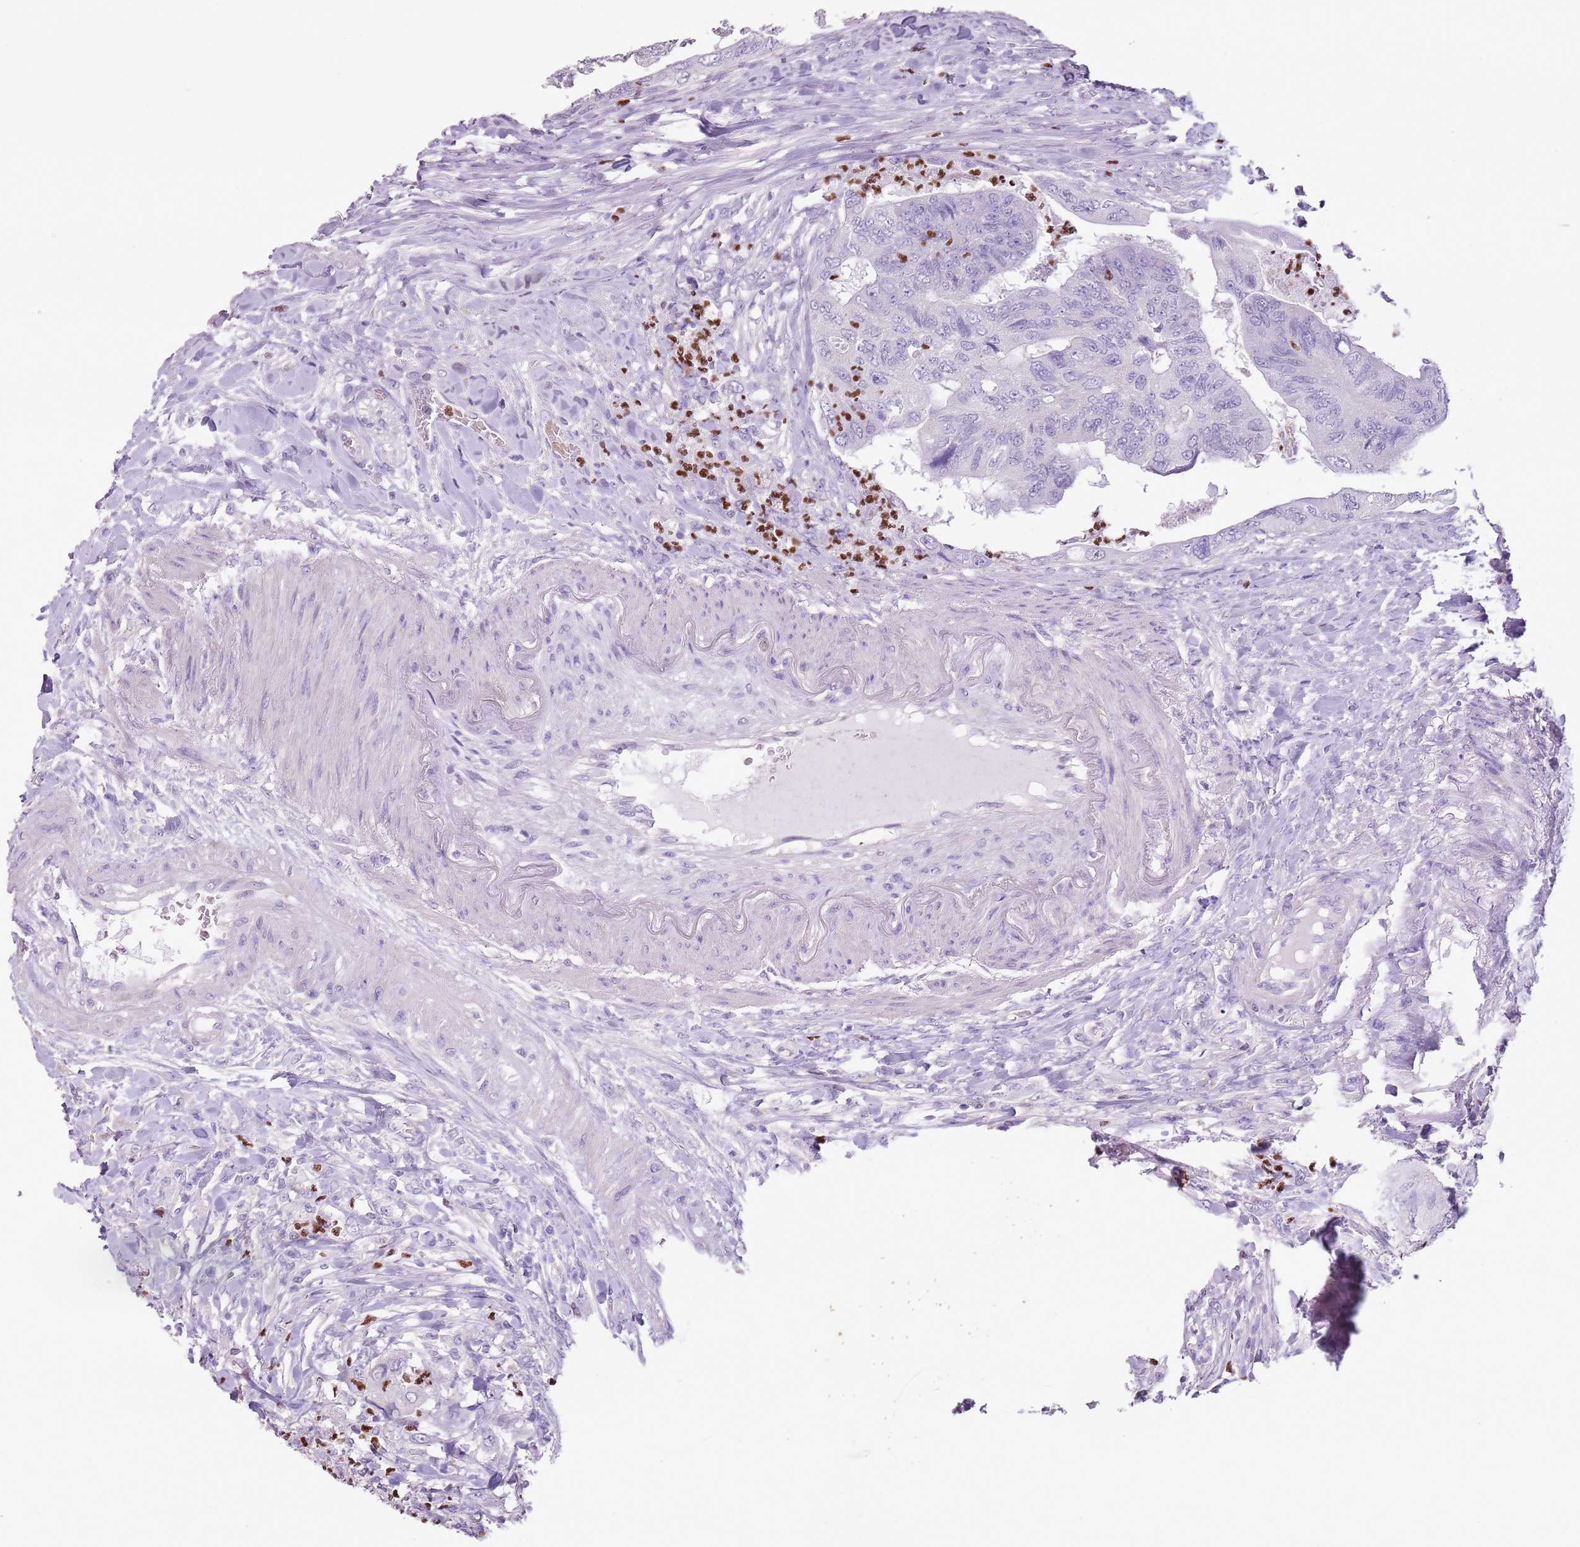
{"staining": {"intensity": "negative", "quantity": "none", "location": "none"}, "tissue": "colorectal cancer", "cell_type": "Tumor cells", "image_type": "cancer", "snomed": [{"axis": "morphology", "description": "Adenocarcinoma, NOS"}, {"axis": "topography", "description": "Rectum"}], "caption": "This micrograph is of colorectal cancer (adenocarcinoma) stained with immunohistochemistry (IHC) to label a protein in brown with the nuclei are counter-stained blue. There is no staining in tumor cells.", "gene": "CELF6", "patient": {"sex": "male", "age": 63}}